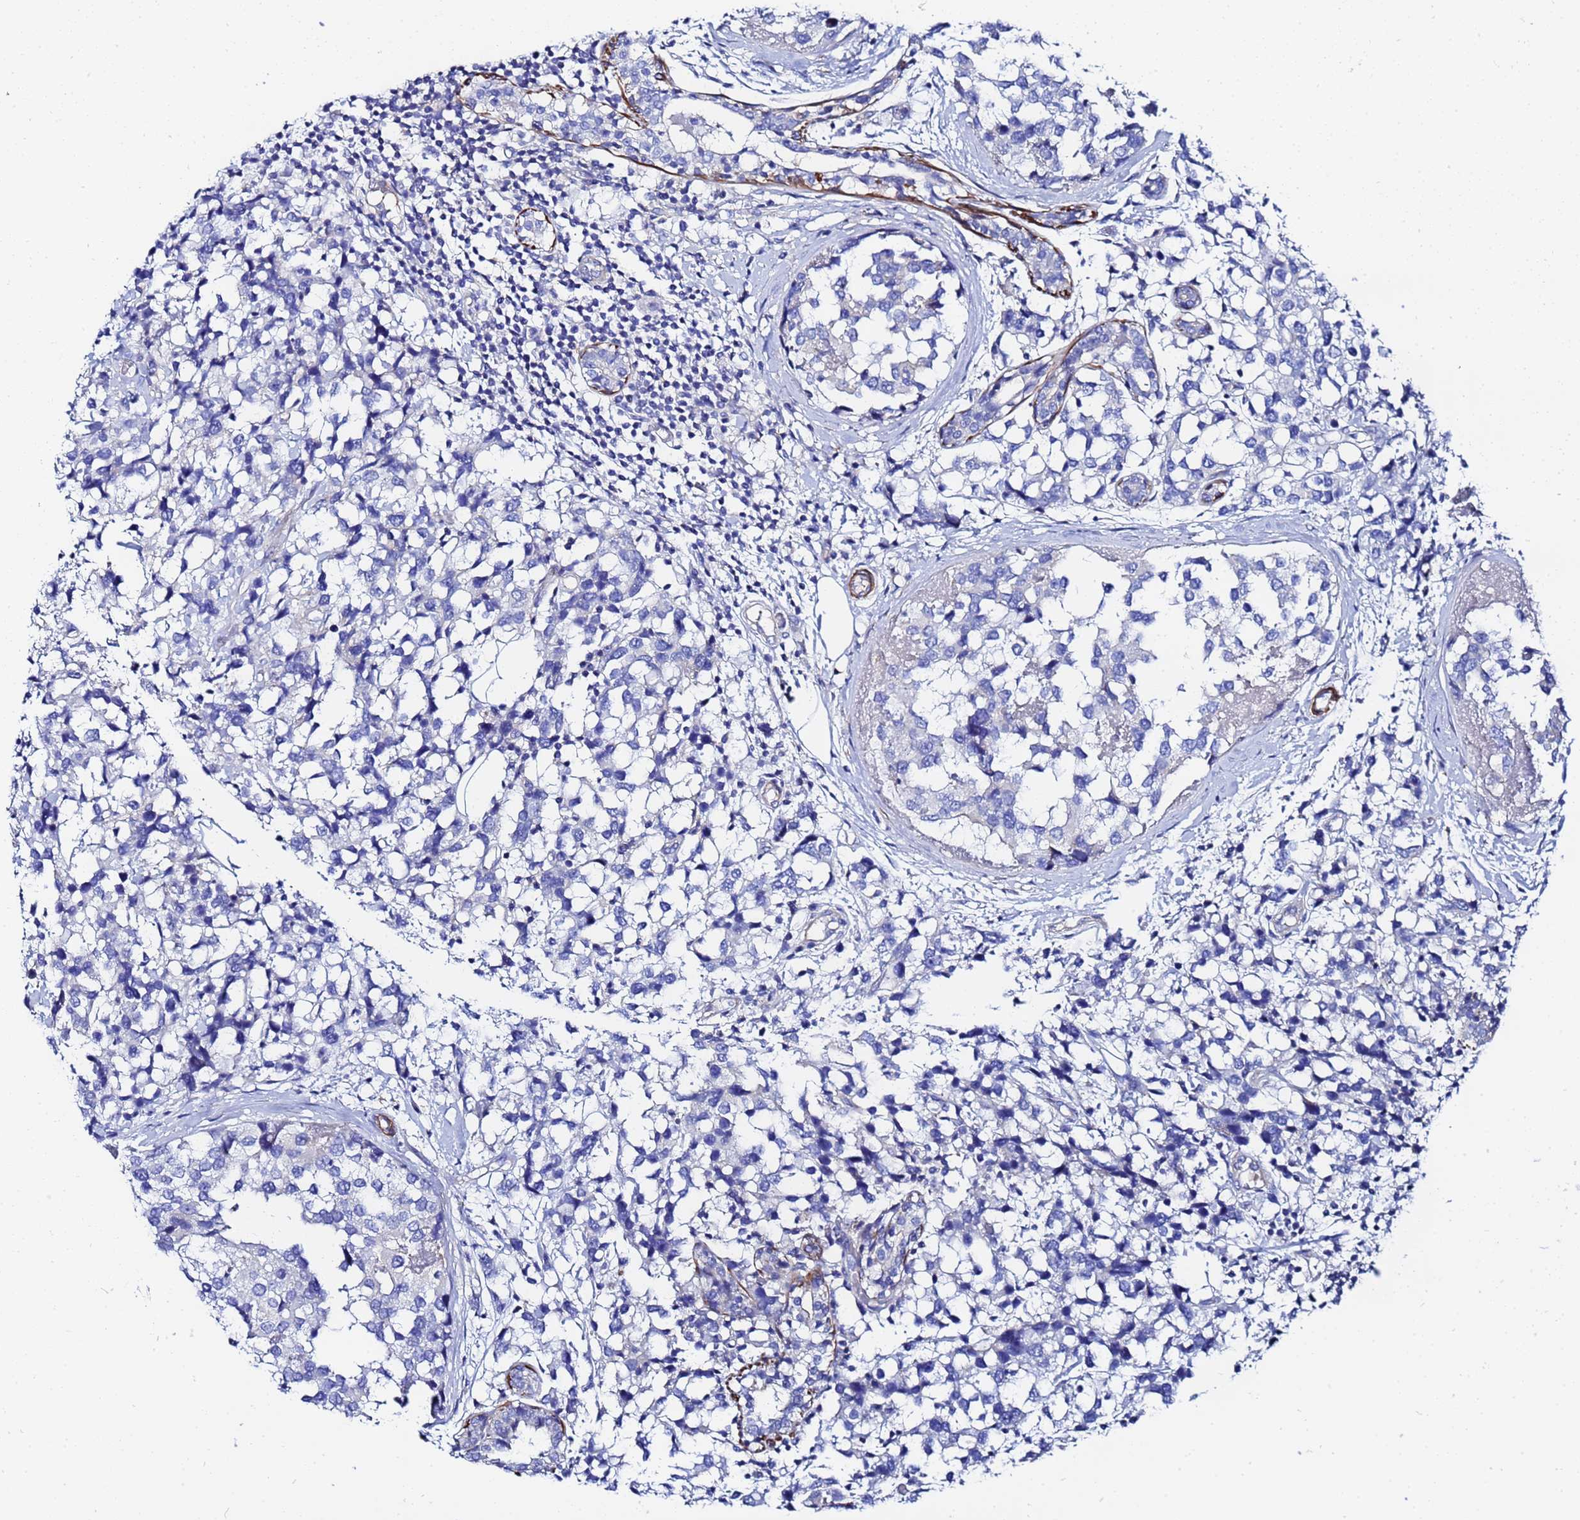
{"staining": {"intensity": "negative", "quantity": "none", "location": "none"}, "tissue": "breast cancer", "cell_type": "Tumor cells", "image_type": "cancer", "snomed": [{"axis": "morphology", "description": "Lobular carcinoma"}, {"axis": "topography", "description": "Breast"}], "caption": "This is an IHC histopathology image of human lobular carcinoma (breast). There is no staining in tumor cells.", "gene": "RAB39B", "patient": {"sex": "female", "age": 59}}